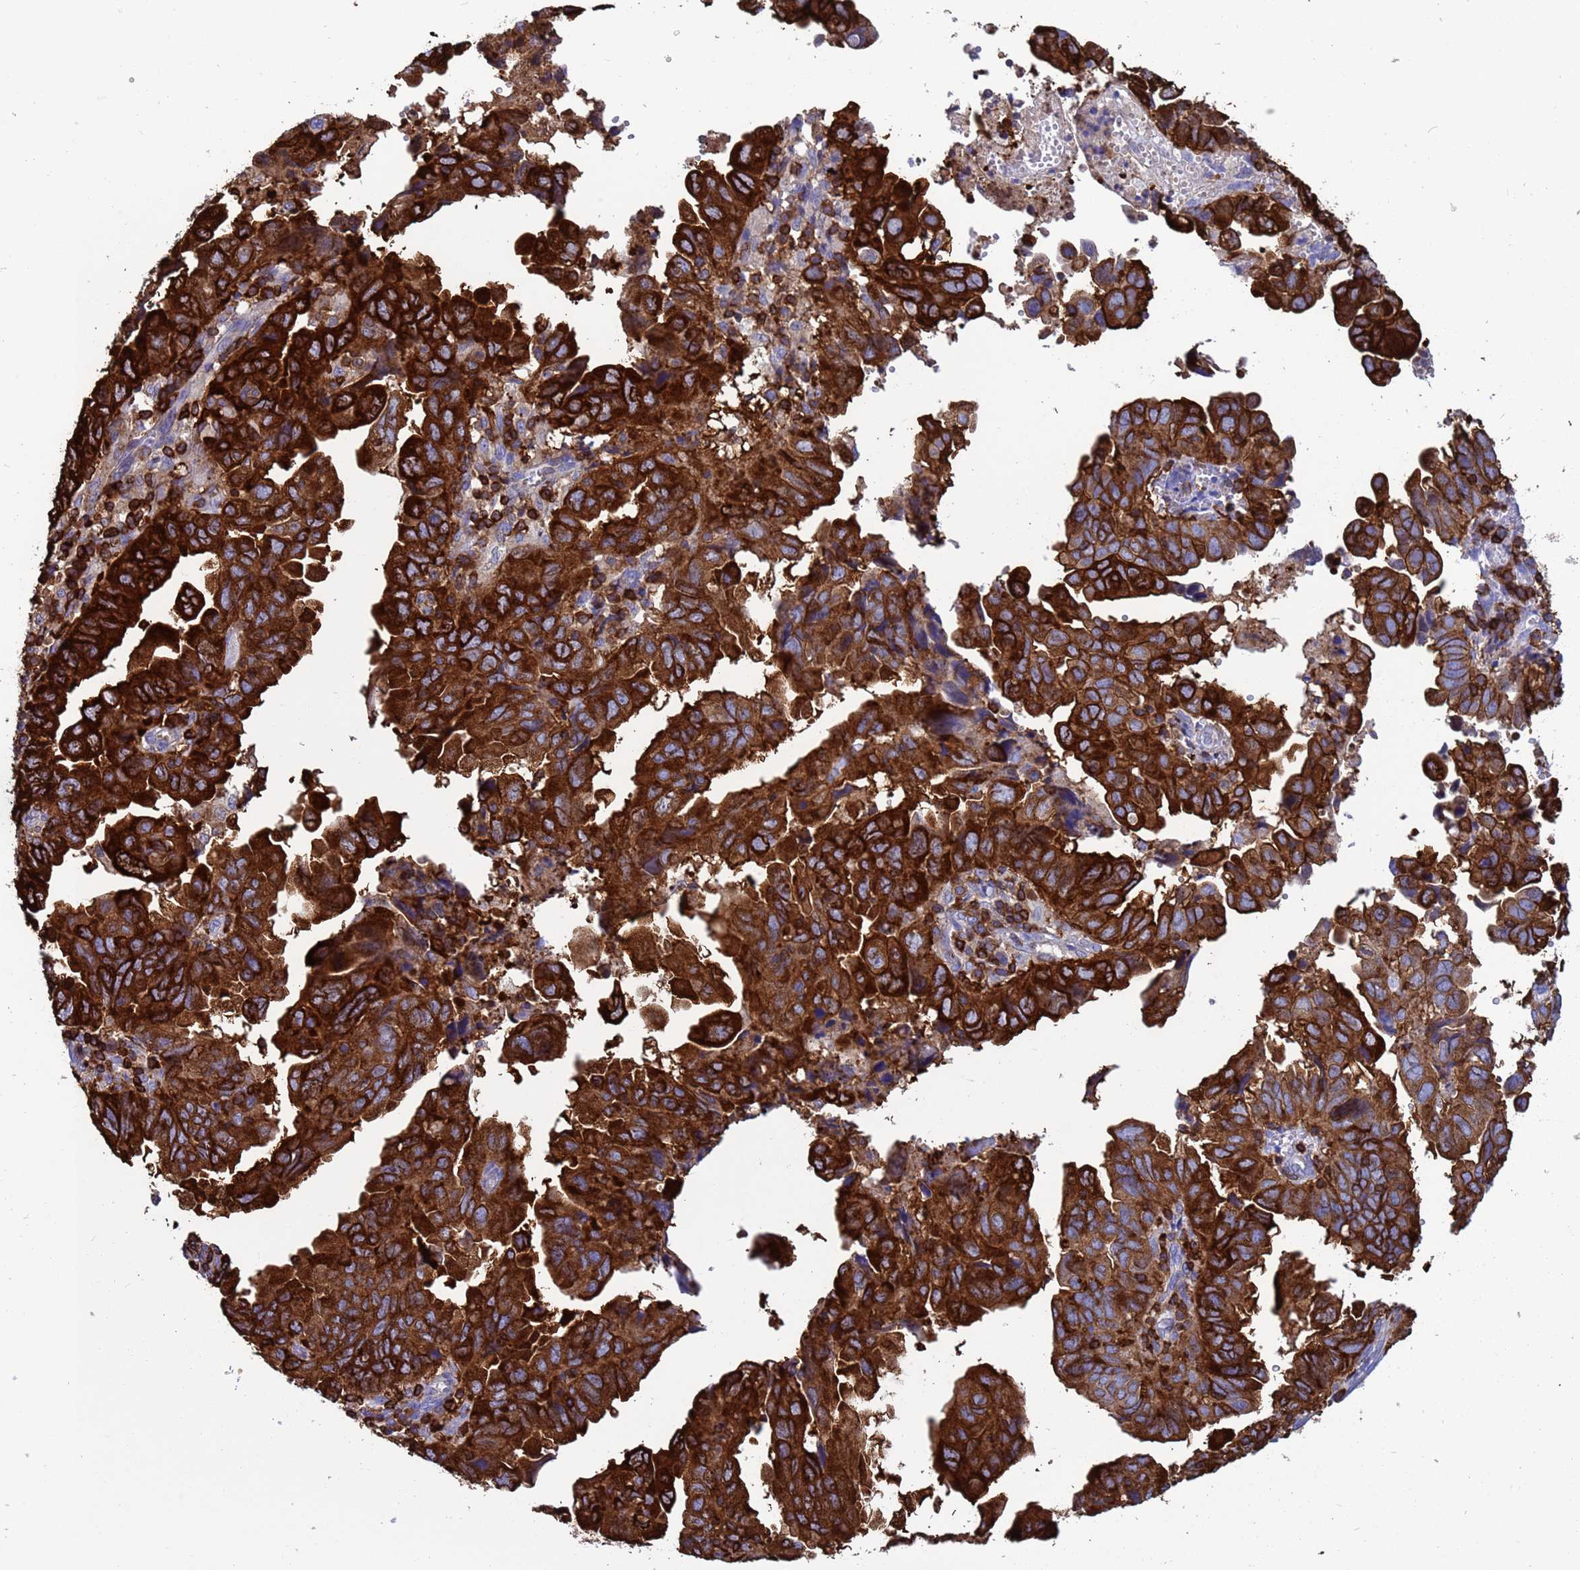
{"staining": {"intensity": "strong", "quantity": ">75%", "location": "cytoplasmic/membranous"}, "tissue": "endometrial cancer", "cell_type": "Tumor cells", "image_type": "cancer", "snomed": [{"axis": "morphology", "description": "Adenocarcinoma, NOS"}, {"axis": "topography", "description": "Uterus"}], "caption": "A brown stain labels strong cytoplasmic/membranous staining of a protein in endometrial adenocarcinoma tumor cells.", "gene": "EZR", "patient": {"sex": "female", "age": 77}}